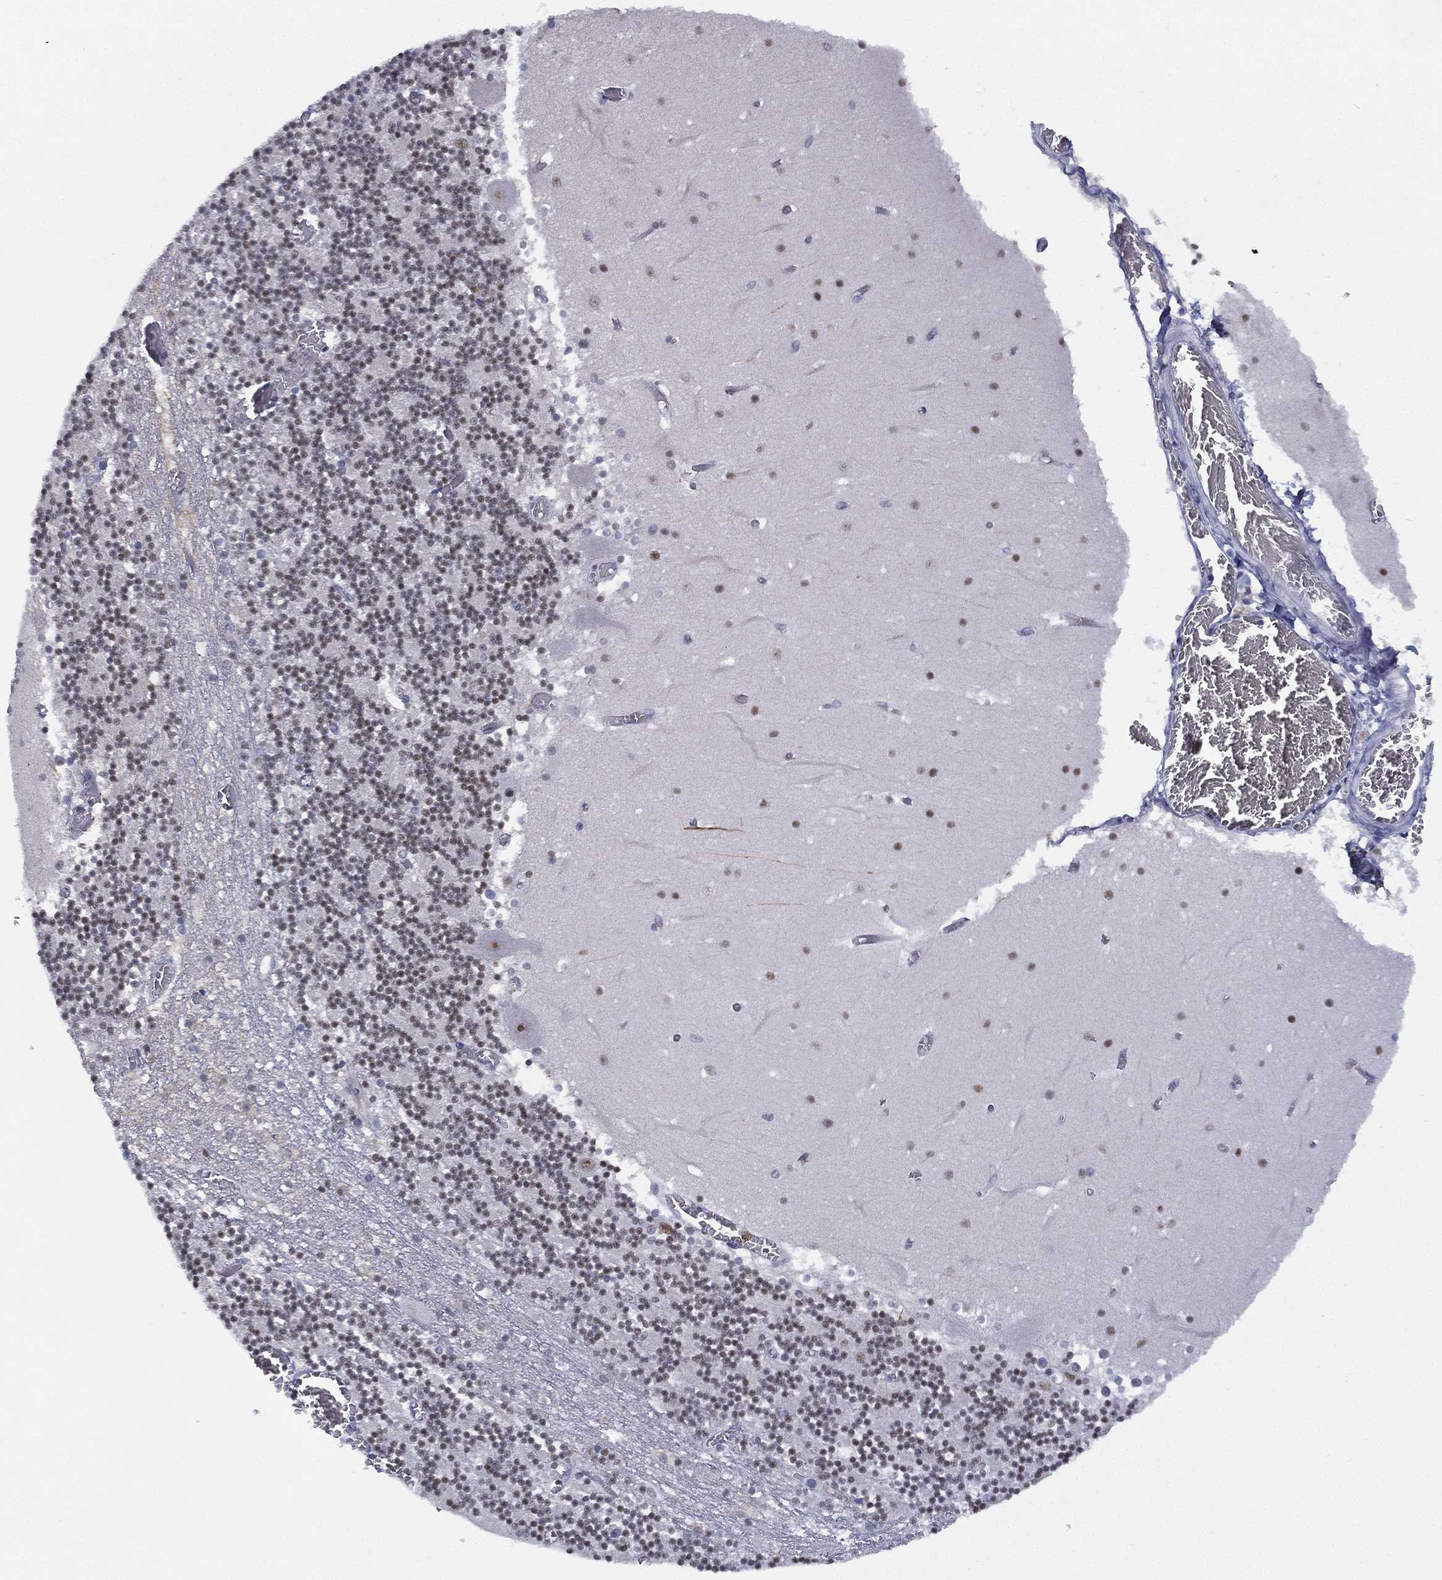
{"staining": {"intensity": "weak", "quantity": "<25%", "location": "nuclear"}, "tissue": "cerebellum", "cell_type": "Cells in granular layer", "image_type": "normal", "snomed": [{"axis": "morphology", "description": "Normal tissue, NOS"}, {"axis": "topography", "description": "Cerebellum"}], "caption": "Protein analysis of benign cerebellum shows no significant positivity in cells in granular layer.", "gene": "ZNF711", "patient": {"sex": "female", "age": 28}}